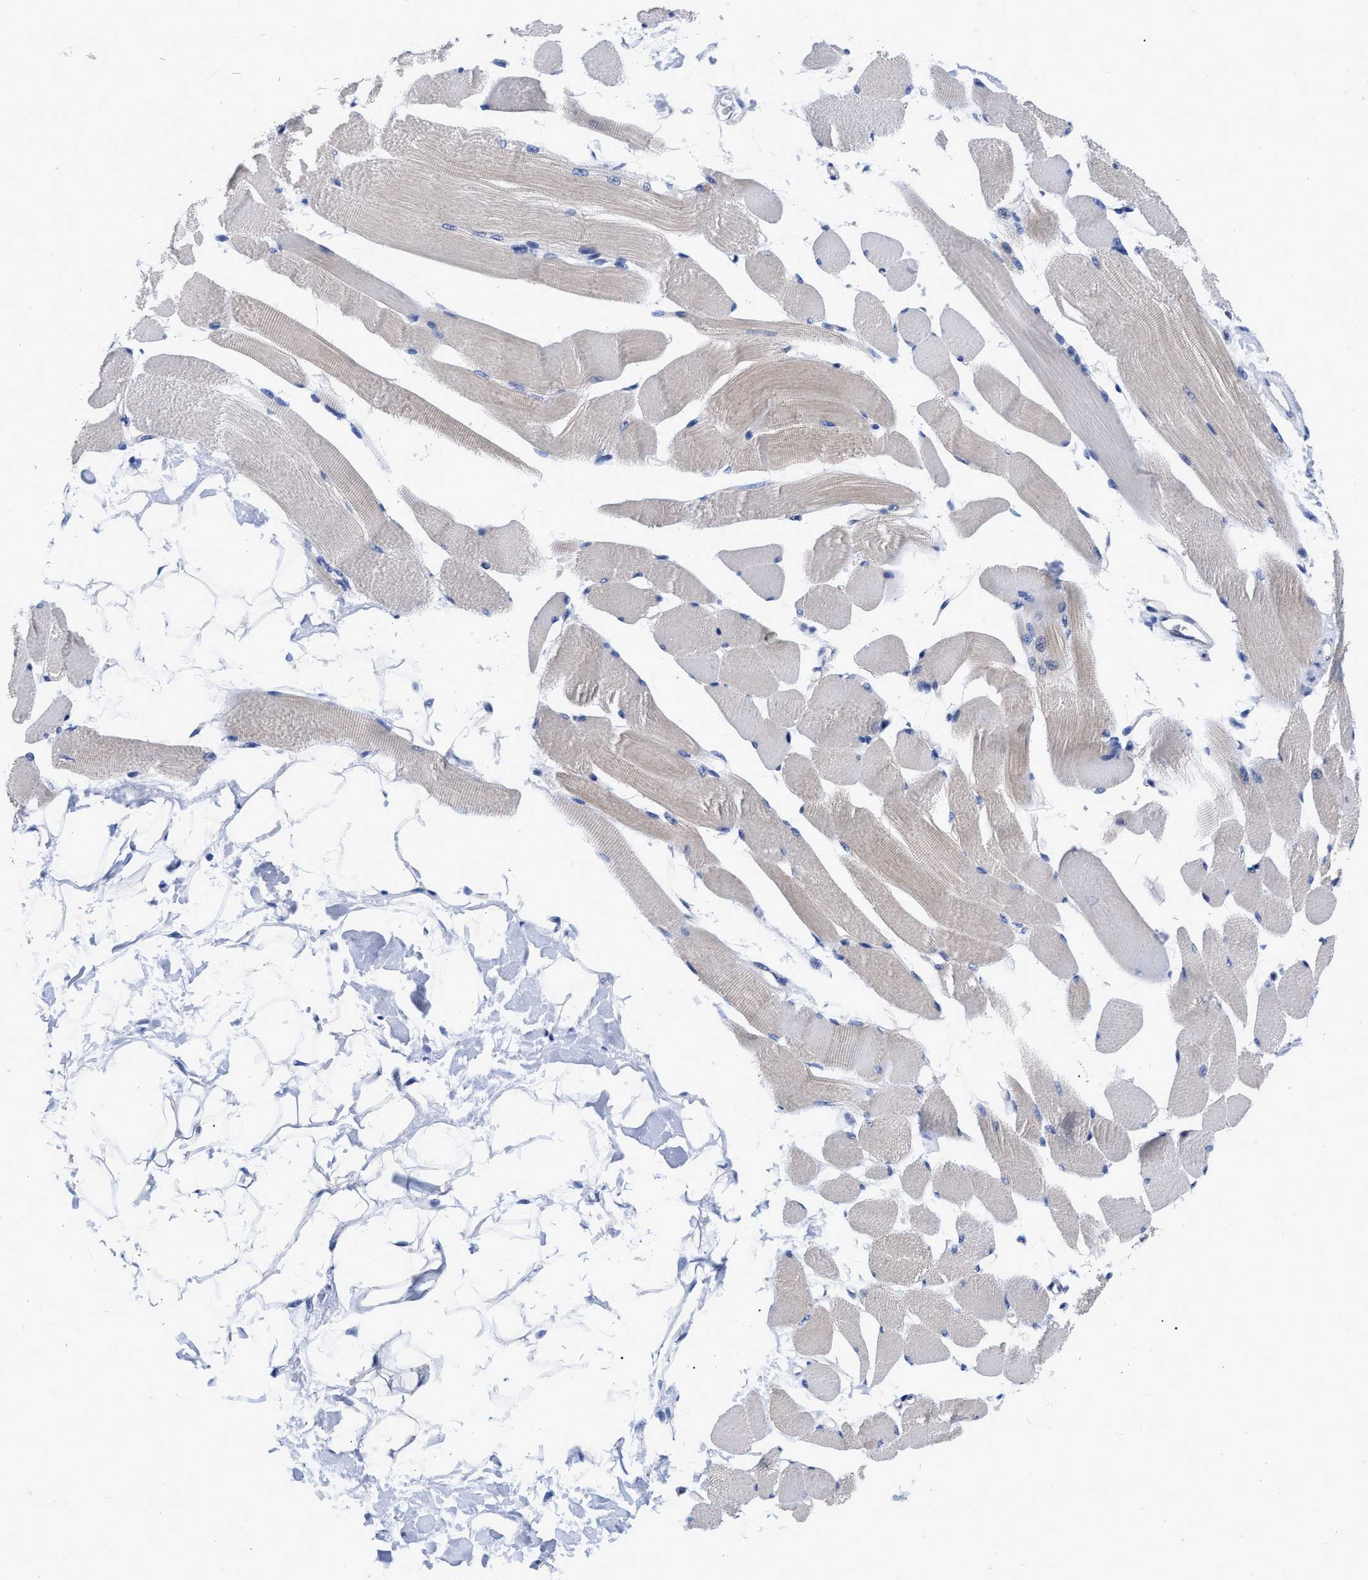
{"staining": {"intensity": "weak", "quantity": "<25%", "location": "cytoplasmic/membranous"}, "tissue": "skeletal muscle", "cell_type": "Myocytes", "image_type": "normal", "snomed": [{"axis": "morphology", "description": "Normal tissue, NOS"}, {"axis": "topography", "description": "Skeletal muscle"}, {"axis": "topography", "description": "Peripheral nerve tissue"}], "caption": "Histopathology image shows no significant protein expression in myocytes of unremarkable skeletal muscle. (Brightfield microscopy of DAB immunohistochemistry at high magnification).", "gene": "IRAG2", "patient": {"sex": "female", "age": 84}}